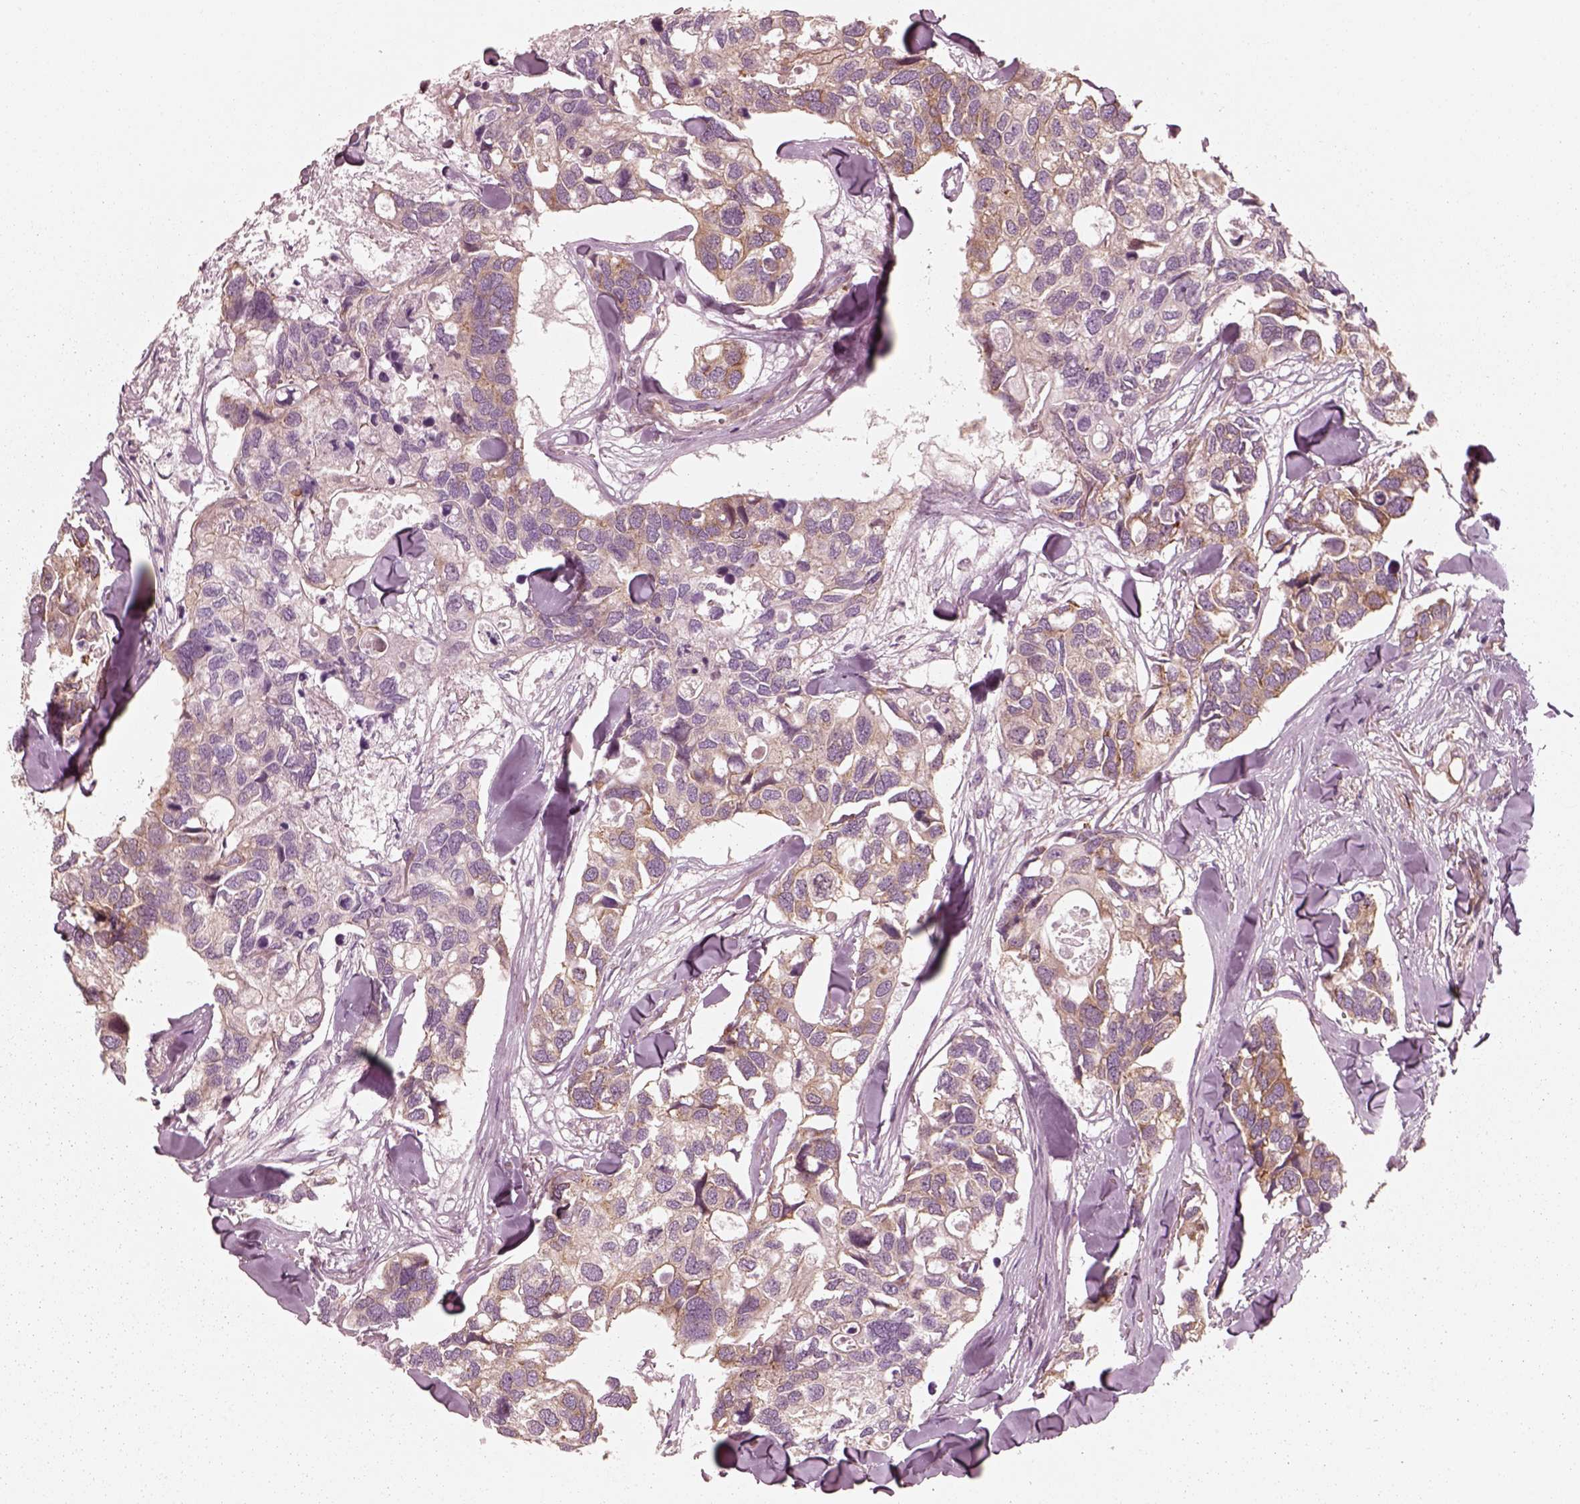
{"staining": {"intensity": "moderate", "quantity": ">75%", "location": "cytoplasmic/membranous"}, "tissue": "breast cancer", "cell_type": "Tumor cells", "image_type": "cancer", "snomed": [{"axis": "morphology", "description": "Duct carcinoma"}, {"axis": "topography", "description": "Breast"}], "caption": "Immunohistochemical staining of breast cancer (infiltrating ductal carcinoma) demonstrates medium levels of moderate cytoplasmic/membranous protein positivity in about >75% of tumor cells.", "gene": "CNOT2", "patient": {"sex": "female", "age": 83}}